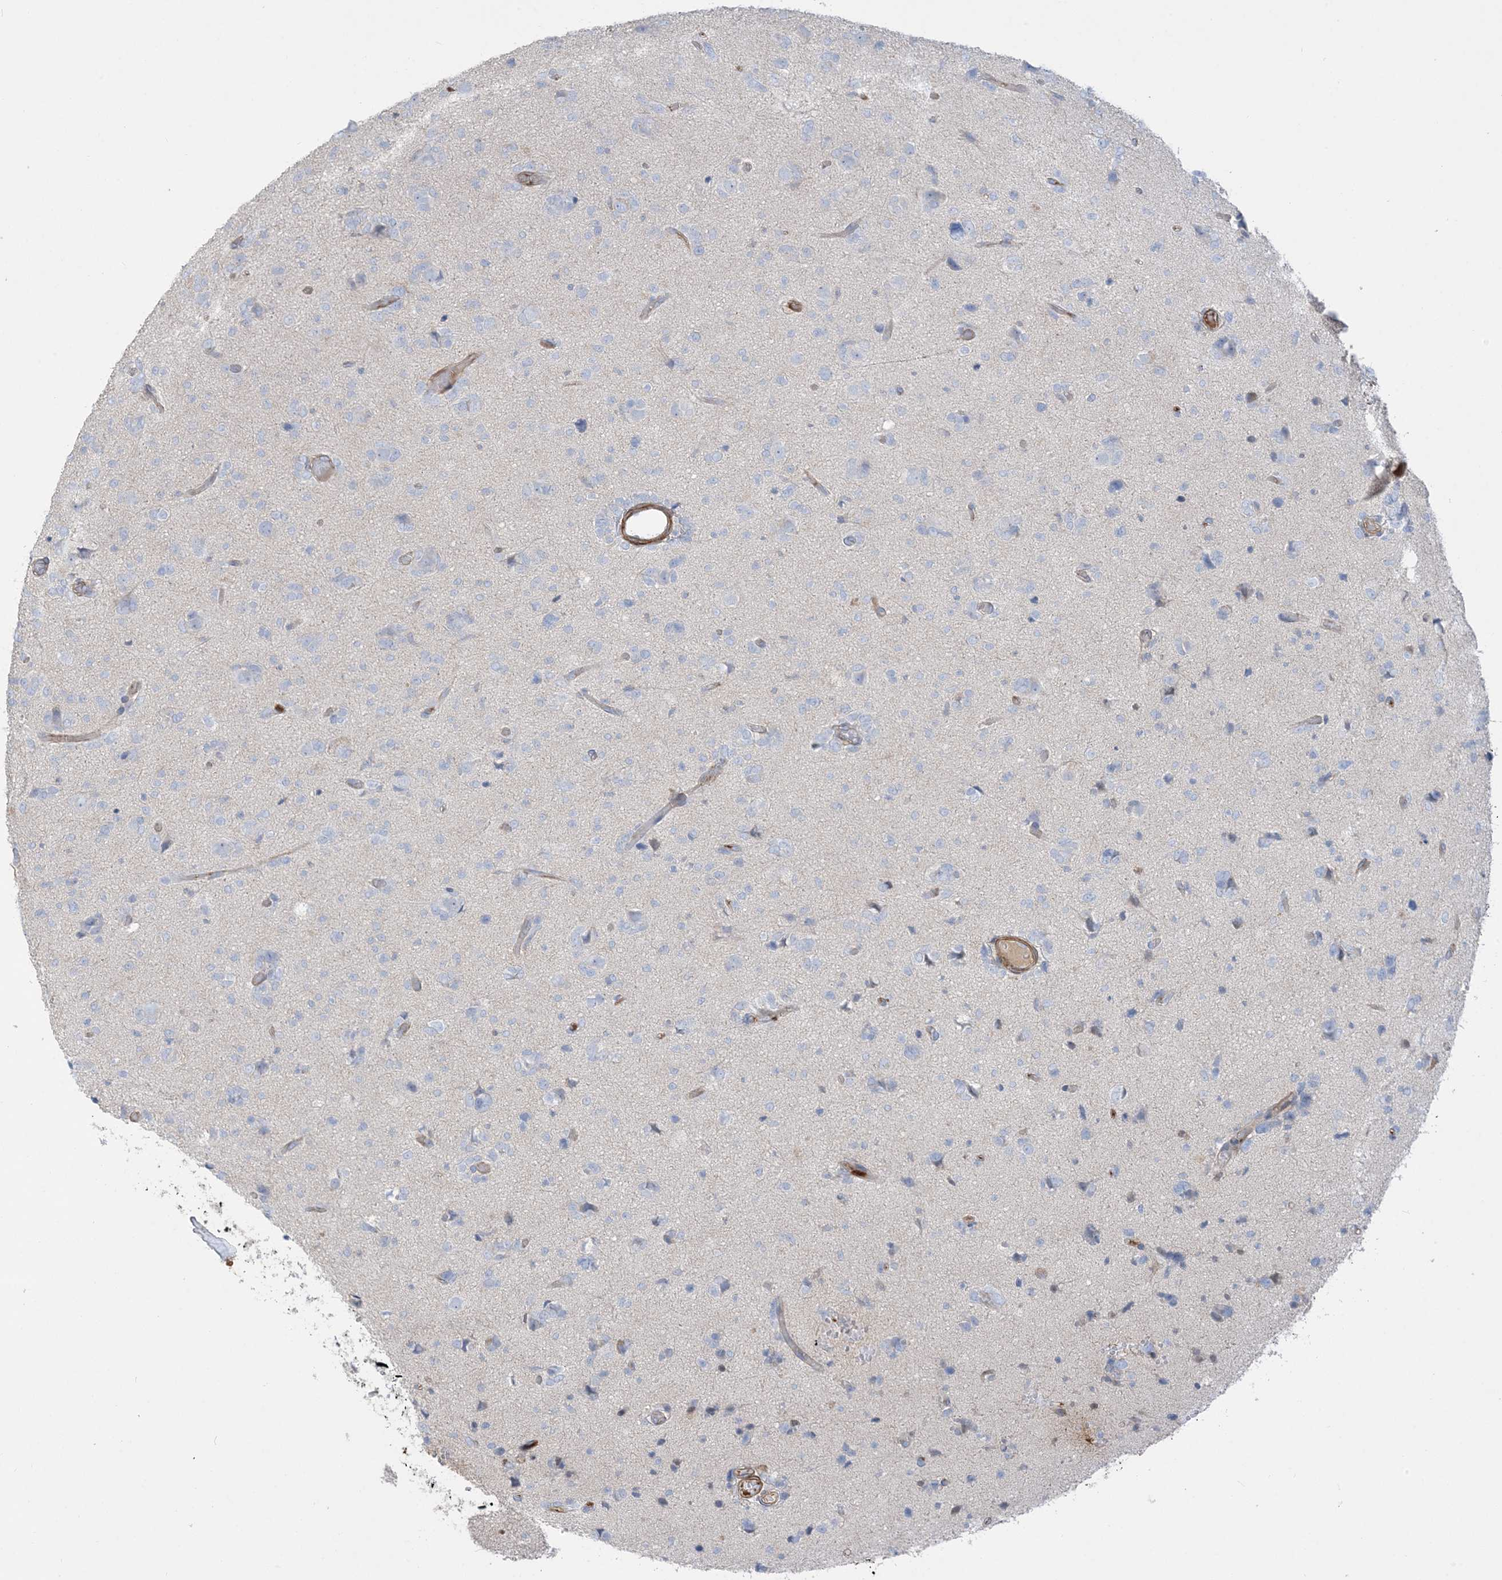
{"staining": {"intensity": "negative", "quantity": "none", "location": "none"}, "tissue": "glioma", "cell_type": "Tumor cells", "image_type": "cancer", "snomed": [{"axis": "morphology", "description": "Glioma, malignant, High grade"}, {"axis": "topography", "description": "Brain"}], "caption": "DAB (3,3'-diaminobenzidine) immunohistochemical staining of high-grade glioma (malignant) demonstrates no significant positivity in tumor cells.", "gene": "GTF3C2", "patient": {"sex": "female", "age": 59}}